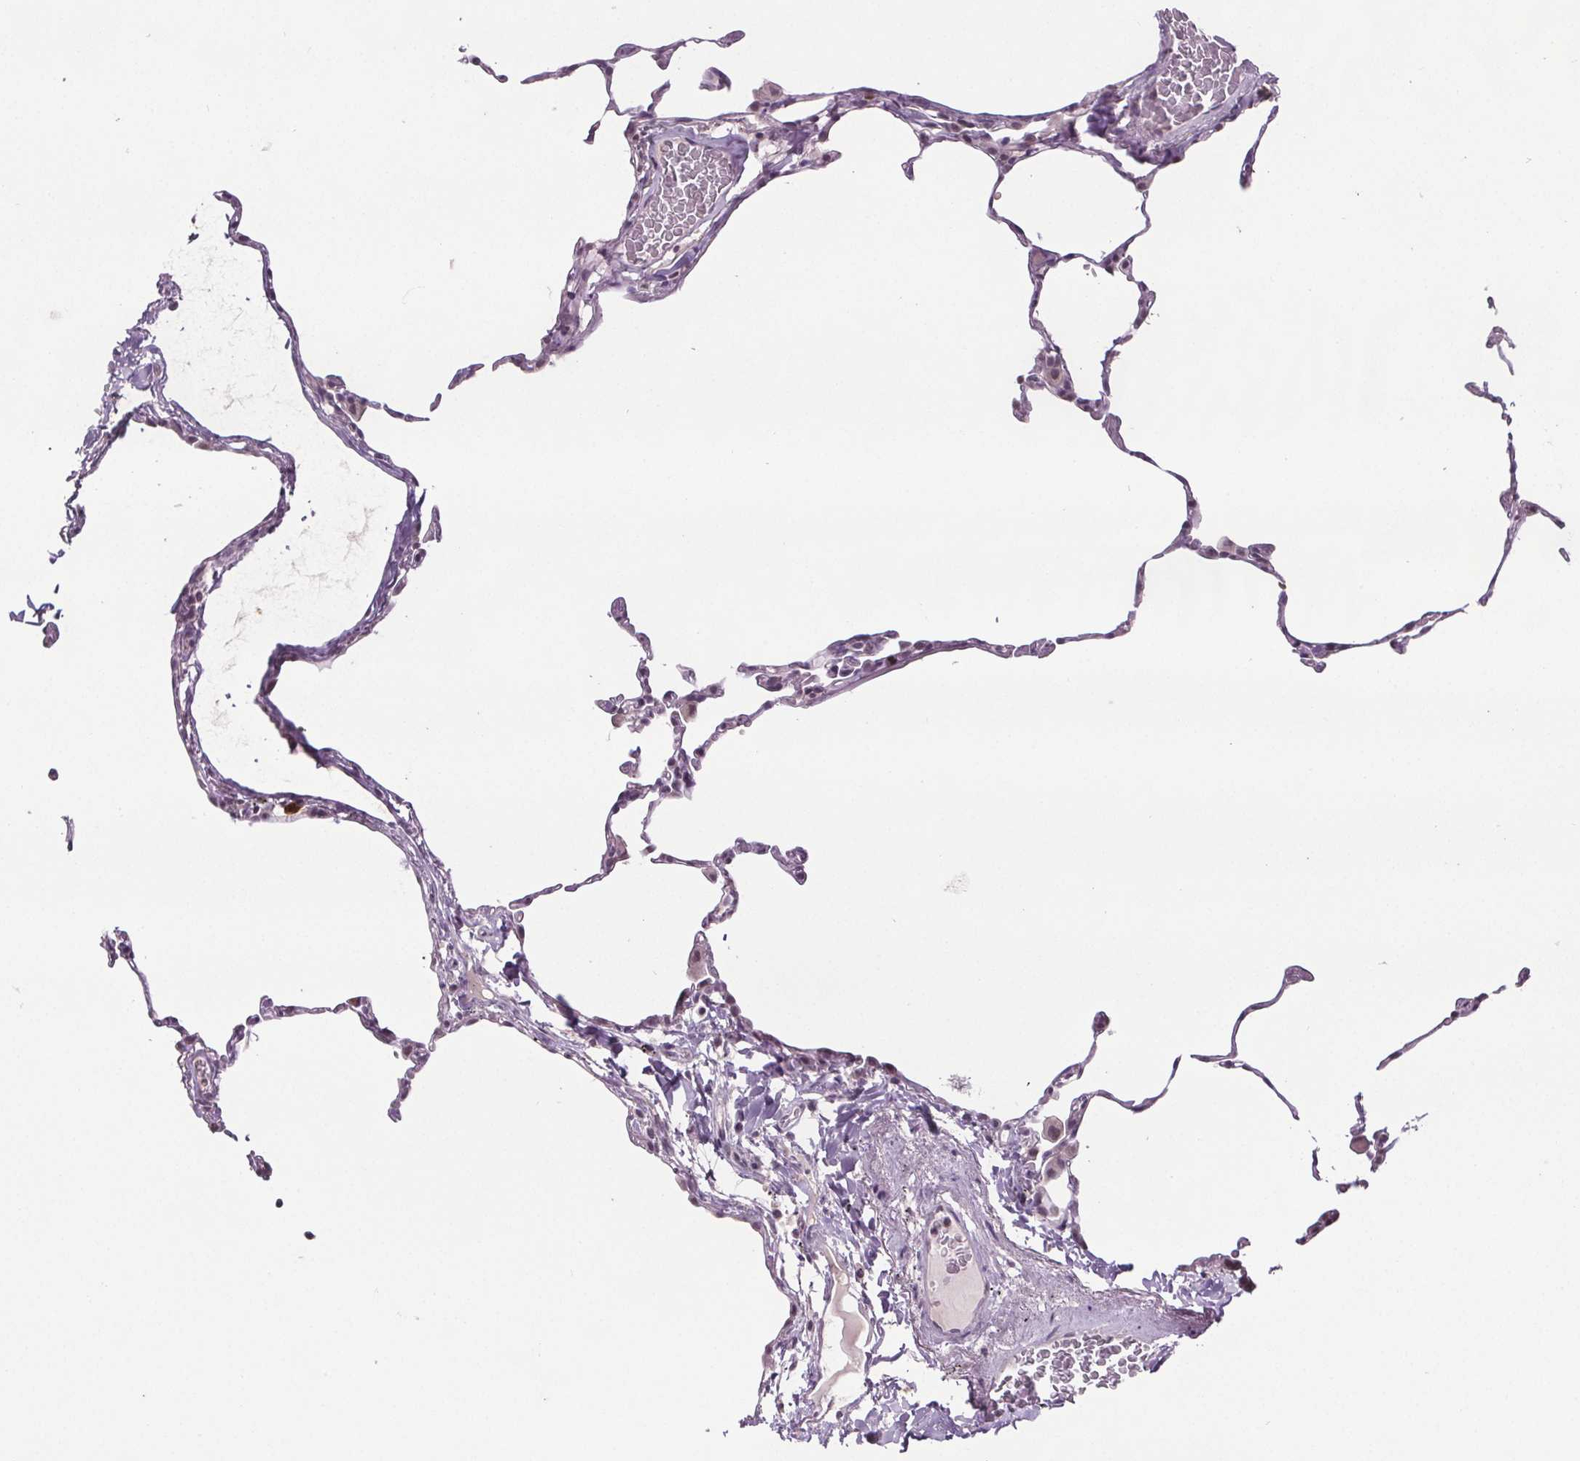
{"staining": {"intensity": "negative", "quantity": "none", "location": "none"}, "tissue": "lung", "cell_type": "Alveolar cells", "image_type": "normal", "snomed": [{"axis": "morphology", "description": "Normal tissue, NOS"}, {"axis": "topography", "description": "Lung"}], "caption": "A high-resolution photomicrograph shows IHC staining of benign lung, which shows no significant staining in alveolar cells.", "gene": "CENPF", "patient": {"sex": "female", "age": 57}}